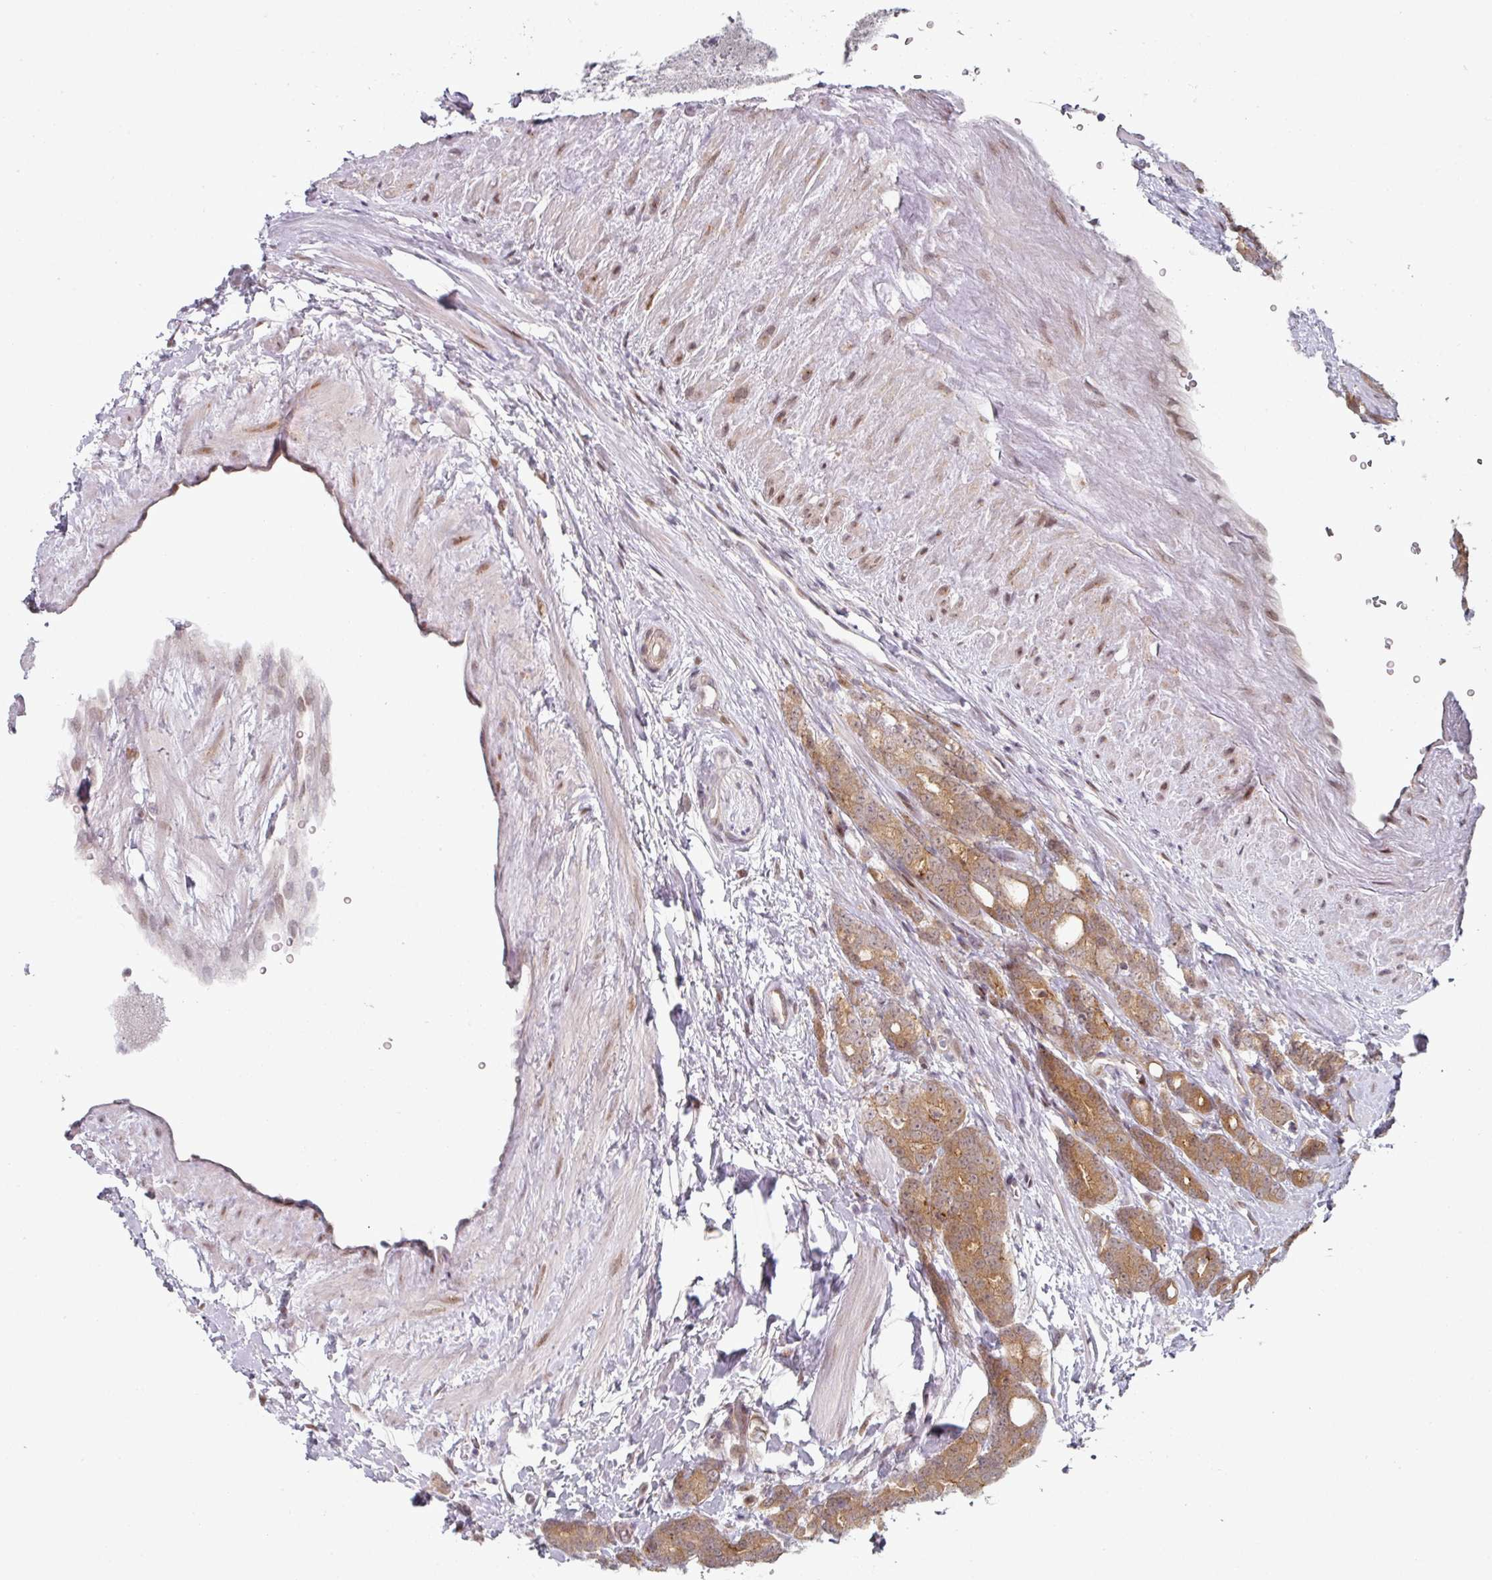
{"staining": {"intensity": "moderate", "quantity": ">75%", "location": "cytoplasmic/membranous"}, "tissue": "prostate cancer", "cell_type": "Tumor cells", "image_type": "cancer", "snomed": [{"axis": "morphology", "description": "Adenocarcinoma, High grade"}, {"axis": "topography", "description": "Prostate"}], "caption": "Protein expression analysis of human prostate cancer (adenocarcinoma (high-grade)) reveals moderate cytoplasmic/membranous positivity in approximately >75% of tumor cells.", "gene": "TMCC1", "patient": {"sex": "male", "age": 62}}